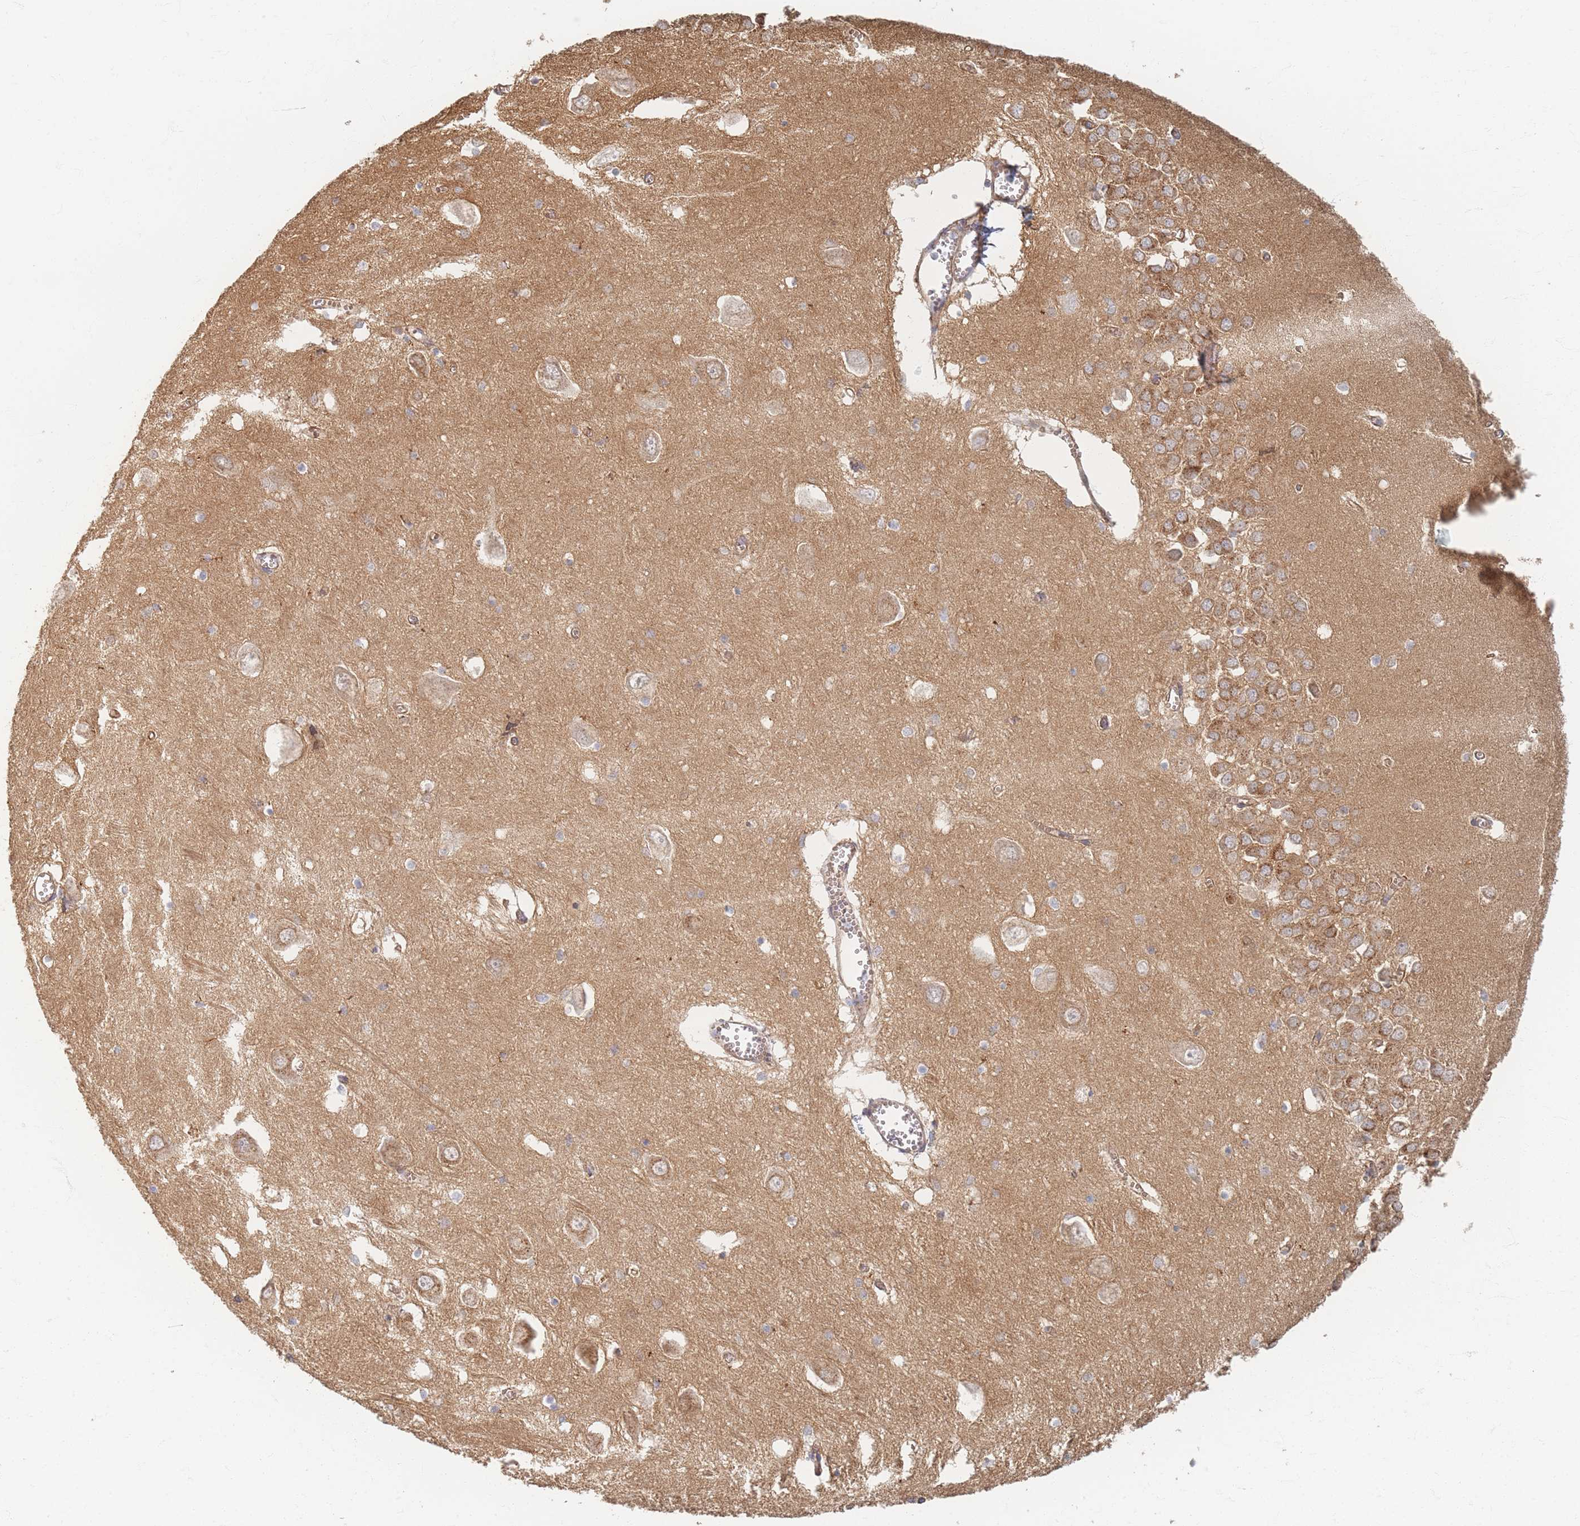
{"staining": {"intensity": "negative", "quantity": "none", "location": "none"}, "tissue": "hippocampus", "cell_type": "Glial cells", "image_type": "normal", "snomed": [{"axis": "morphology", "description": "Normal tissue, NOS"}, {"axis": "topography", "description": "Hippocampus"}], "caption": "DAB (3,3'-diaminobenzidine) immunohistochemical staining of unremarkable hippocampus demonstrates no significant positivity in glial cells.", "gene": "GNB1", "patient": {"sex": "male", "age": 70}}